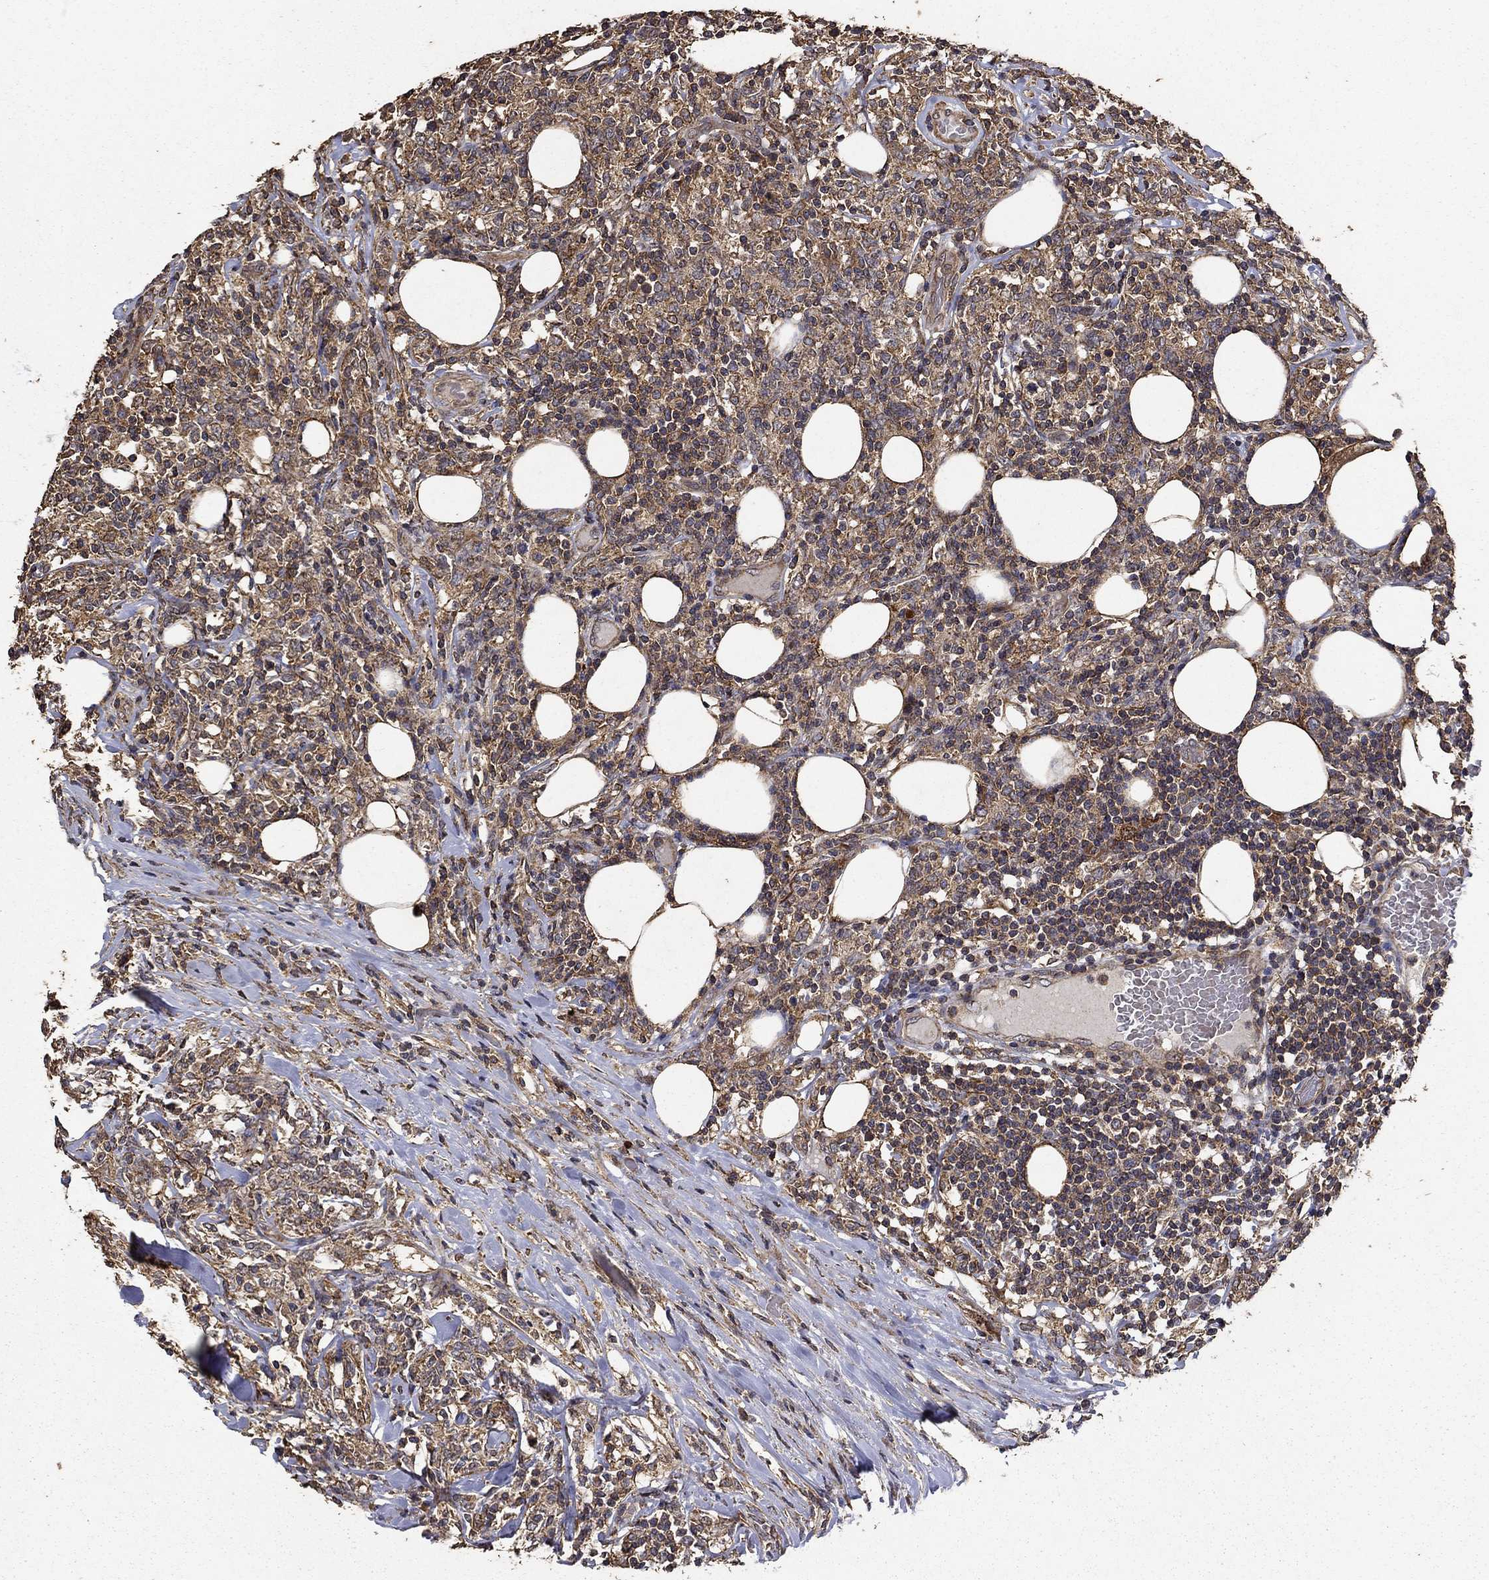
{"staining": {"intensity": "moderate", "quantity": "25%-75%", "location": "cytoplasmic/membranous"}, "tissue": "lymphoma", "cell_type": "Tumor cells", "image_type": "cancer", "snomed": [{"axis": "morphology", "description": "Malignant lymphoma, non-Hodgkin's type, High grade"}, {"axis": "topography", "description": "Lymph node"}], "caption": "Immunohistochemical staining of high-grade malignant lymphoma, non-Hodgkin's type demonstrates medium levels of moderate cytoplasmic/membranous protein staining in about 25%-75% of tumor cells. (Brightfield microscopy of DAB IHC at high magnification).", "gene": "IFRD1", "patient": {"sex": "female", "age": 84}}